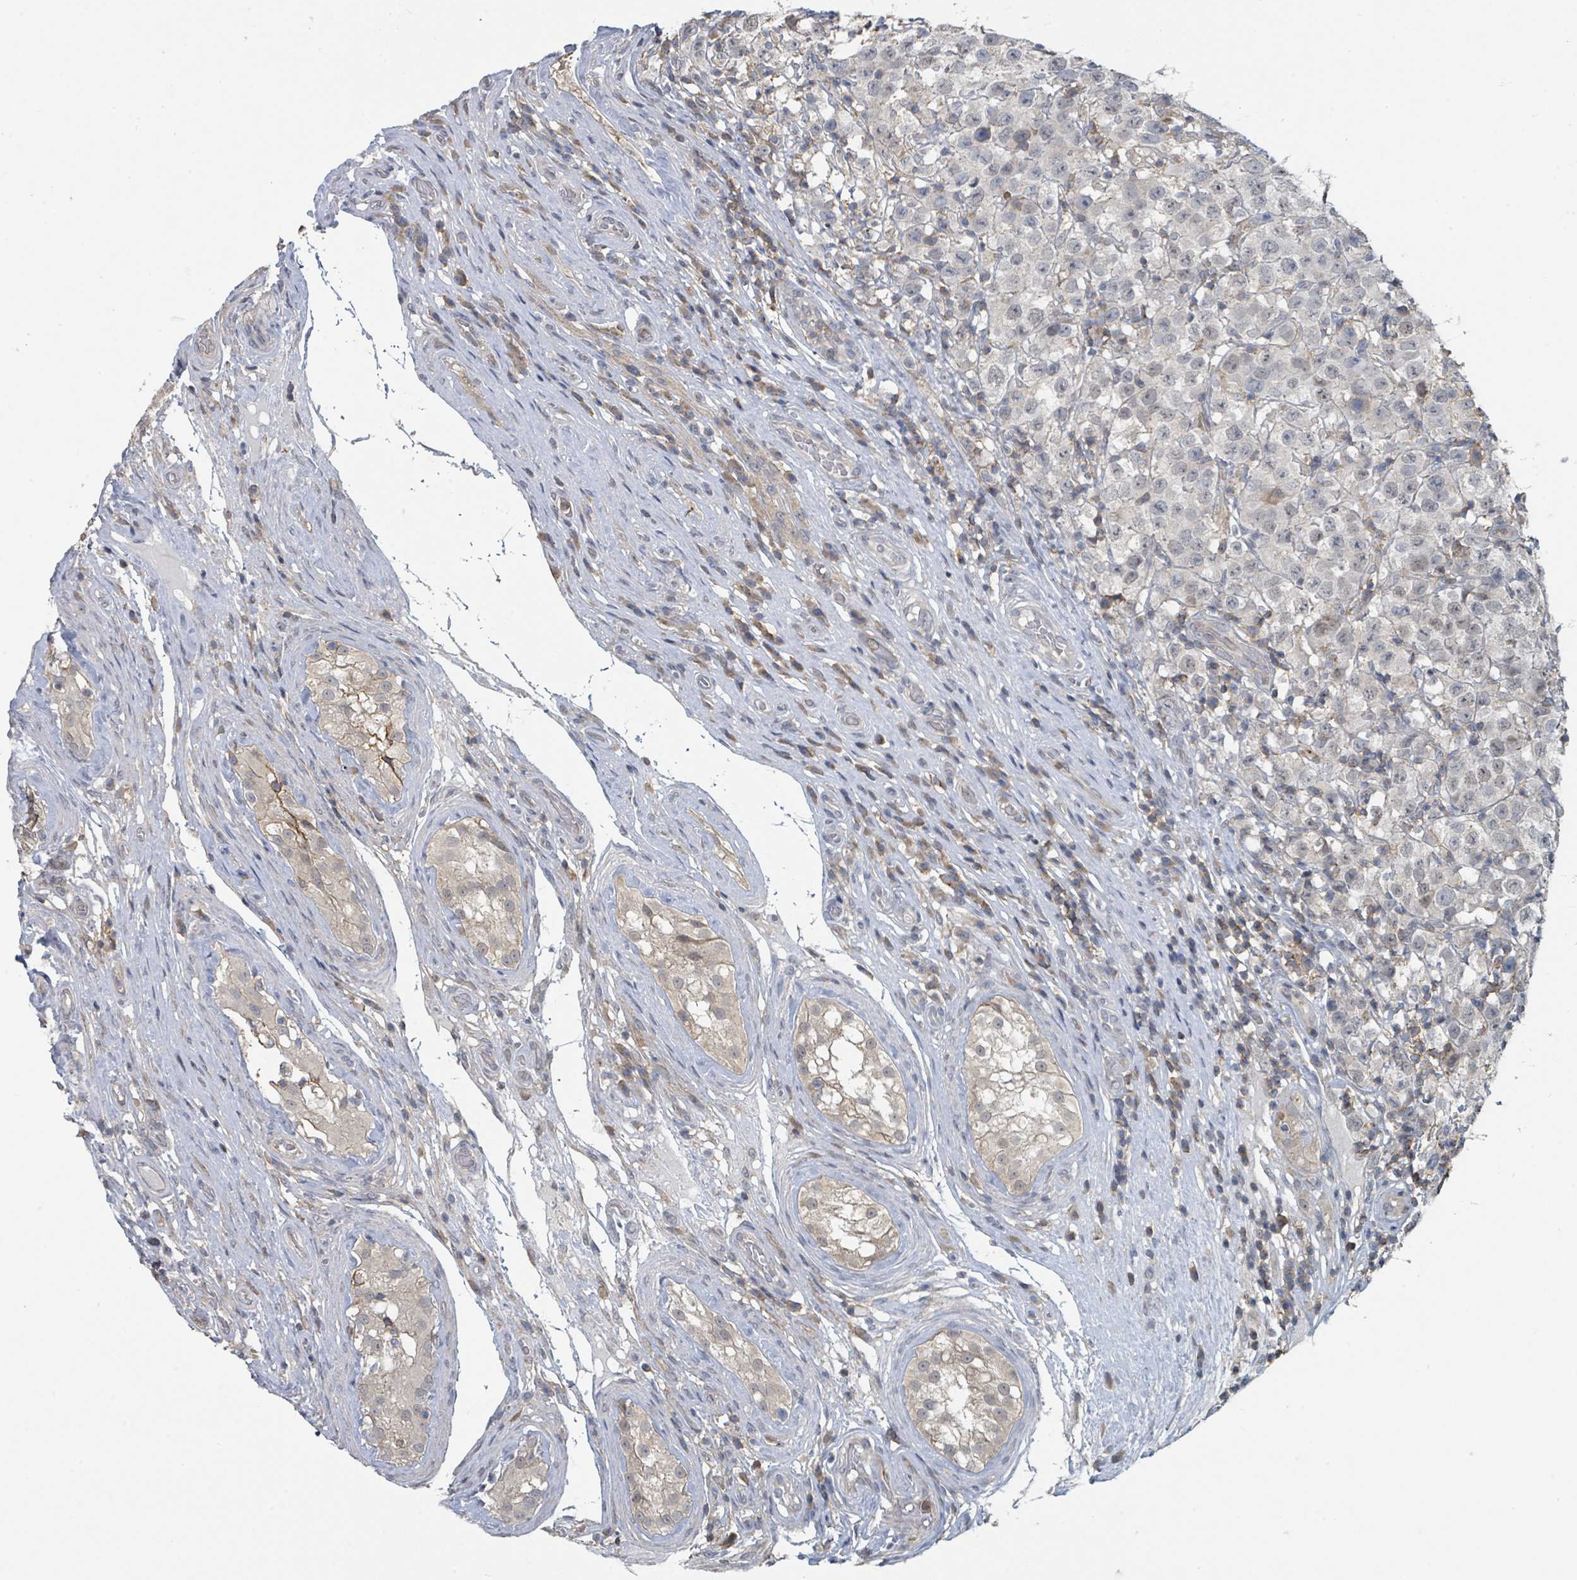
{"staining": {"intensity": "negative", "quantity": "none", "location": "none"}, "tissue": "testis cancer", "cell_type": "Tumor cells", "image_type": "cancer", "snomed": [{"axis": "morphology", "description": "Seminoma, NOS"}, {"axis": "morphology", "description": "Carcinoma, Embryonal, NOS"}, {"axis": "topography", "description": "Testis"}], "caption": "This histopathology image is of testis cancer stained with immunohistochemistry to label a protein in brown with the nuclei are counter-stained blue. There is no expression in tumor cells.", "gene": "LRRC42", "patient": {"sex": "male", "age": 41}}